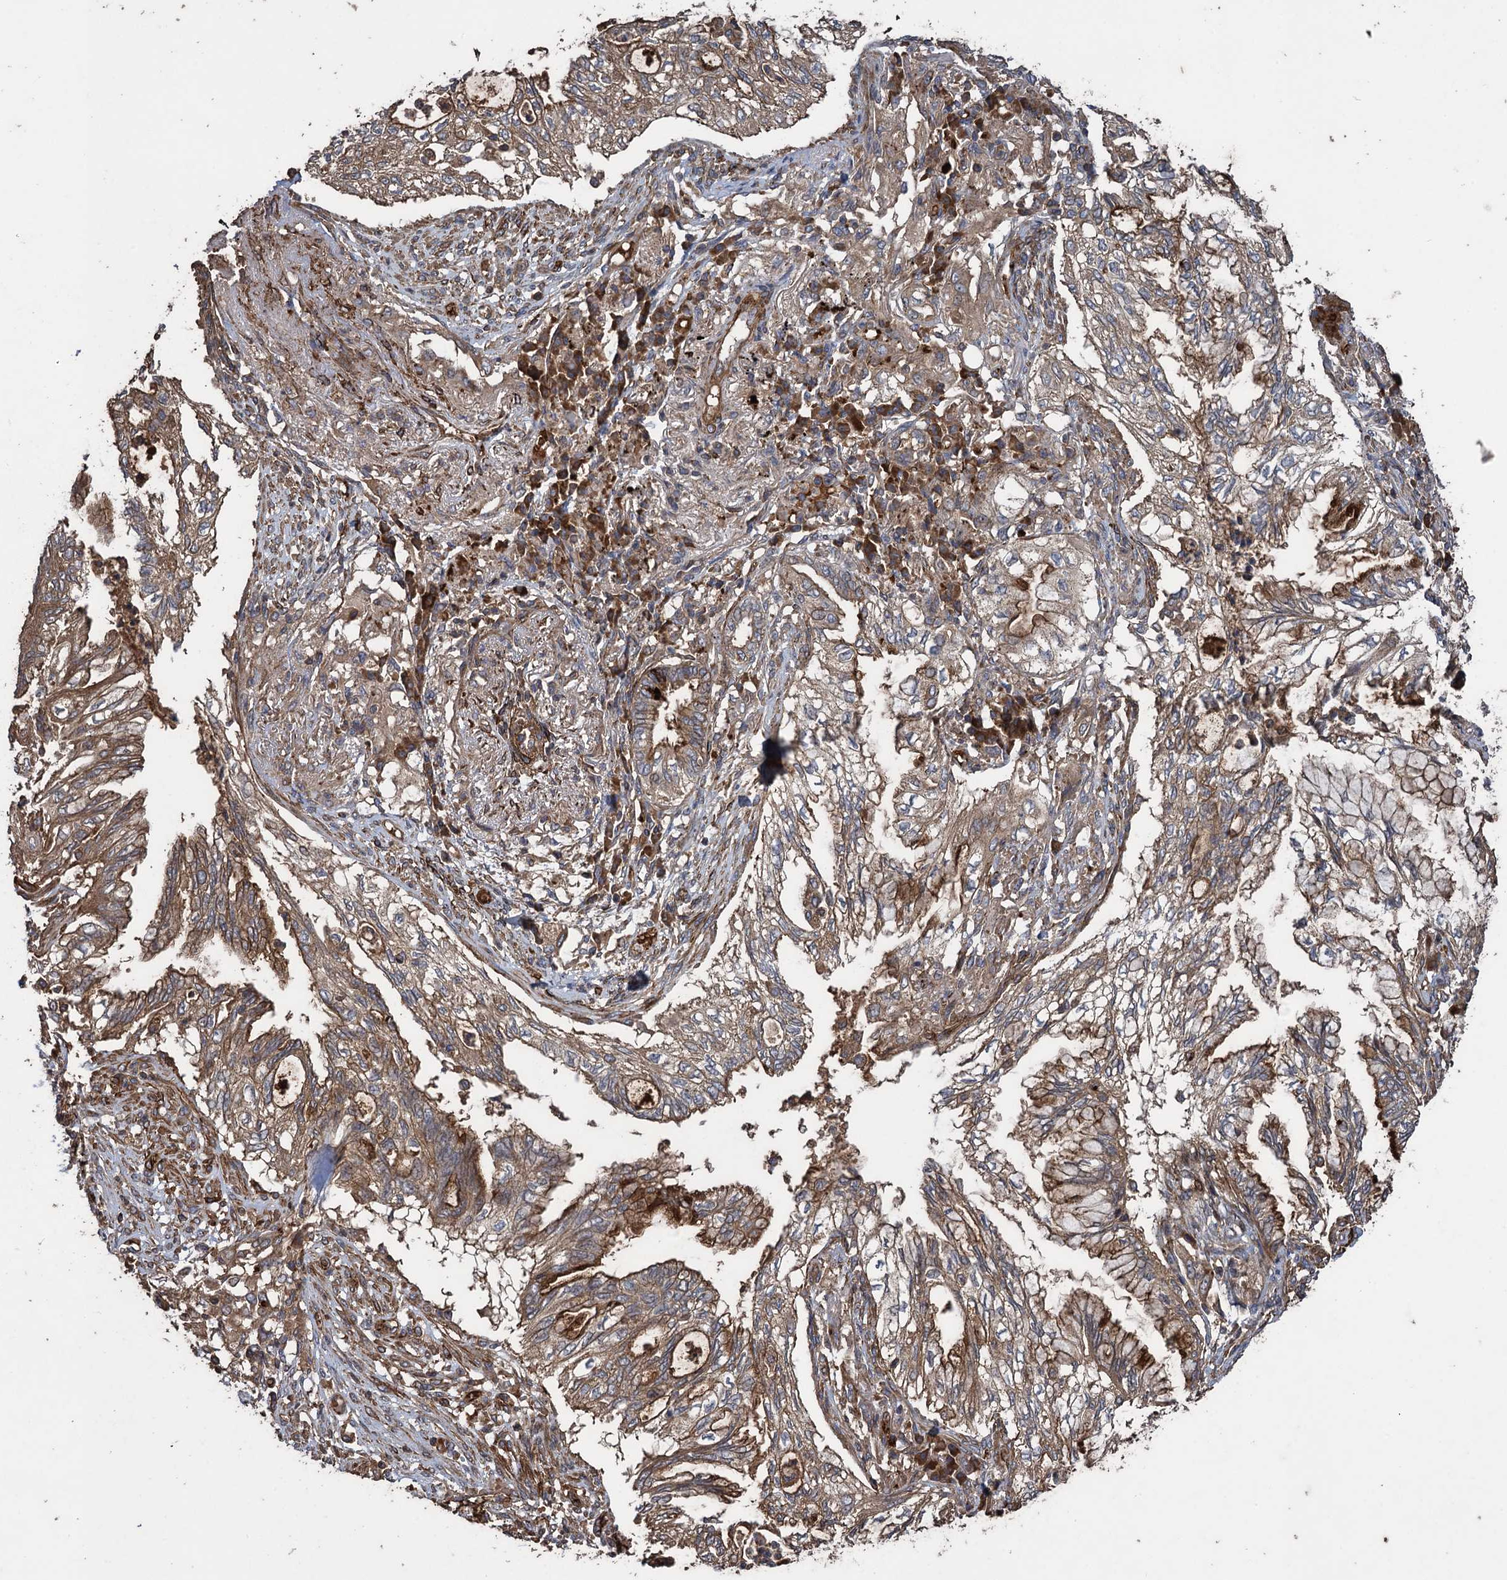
{"staining": {"intensity": "moderate", "quantity": ">75%", "location": "cytoplasmic/membranous"}, "tissue": "lung cancer", "cell_type": "Tumor cells", "image_type": "cancer", "snomed": [{"axis": "morphology", "description": "Adenocarcinoma, NOS"}, {"axis": "topography", "description": "Lung"}], "caption": "Lung cancer was stained to show a protein in brown. There is medium levels of moderate cytoplasmic/membranous positivity in approximately >75% of tumor cells.", "gene": "TXNDC11", "patient": {"sex": "female", "age": 70}}